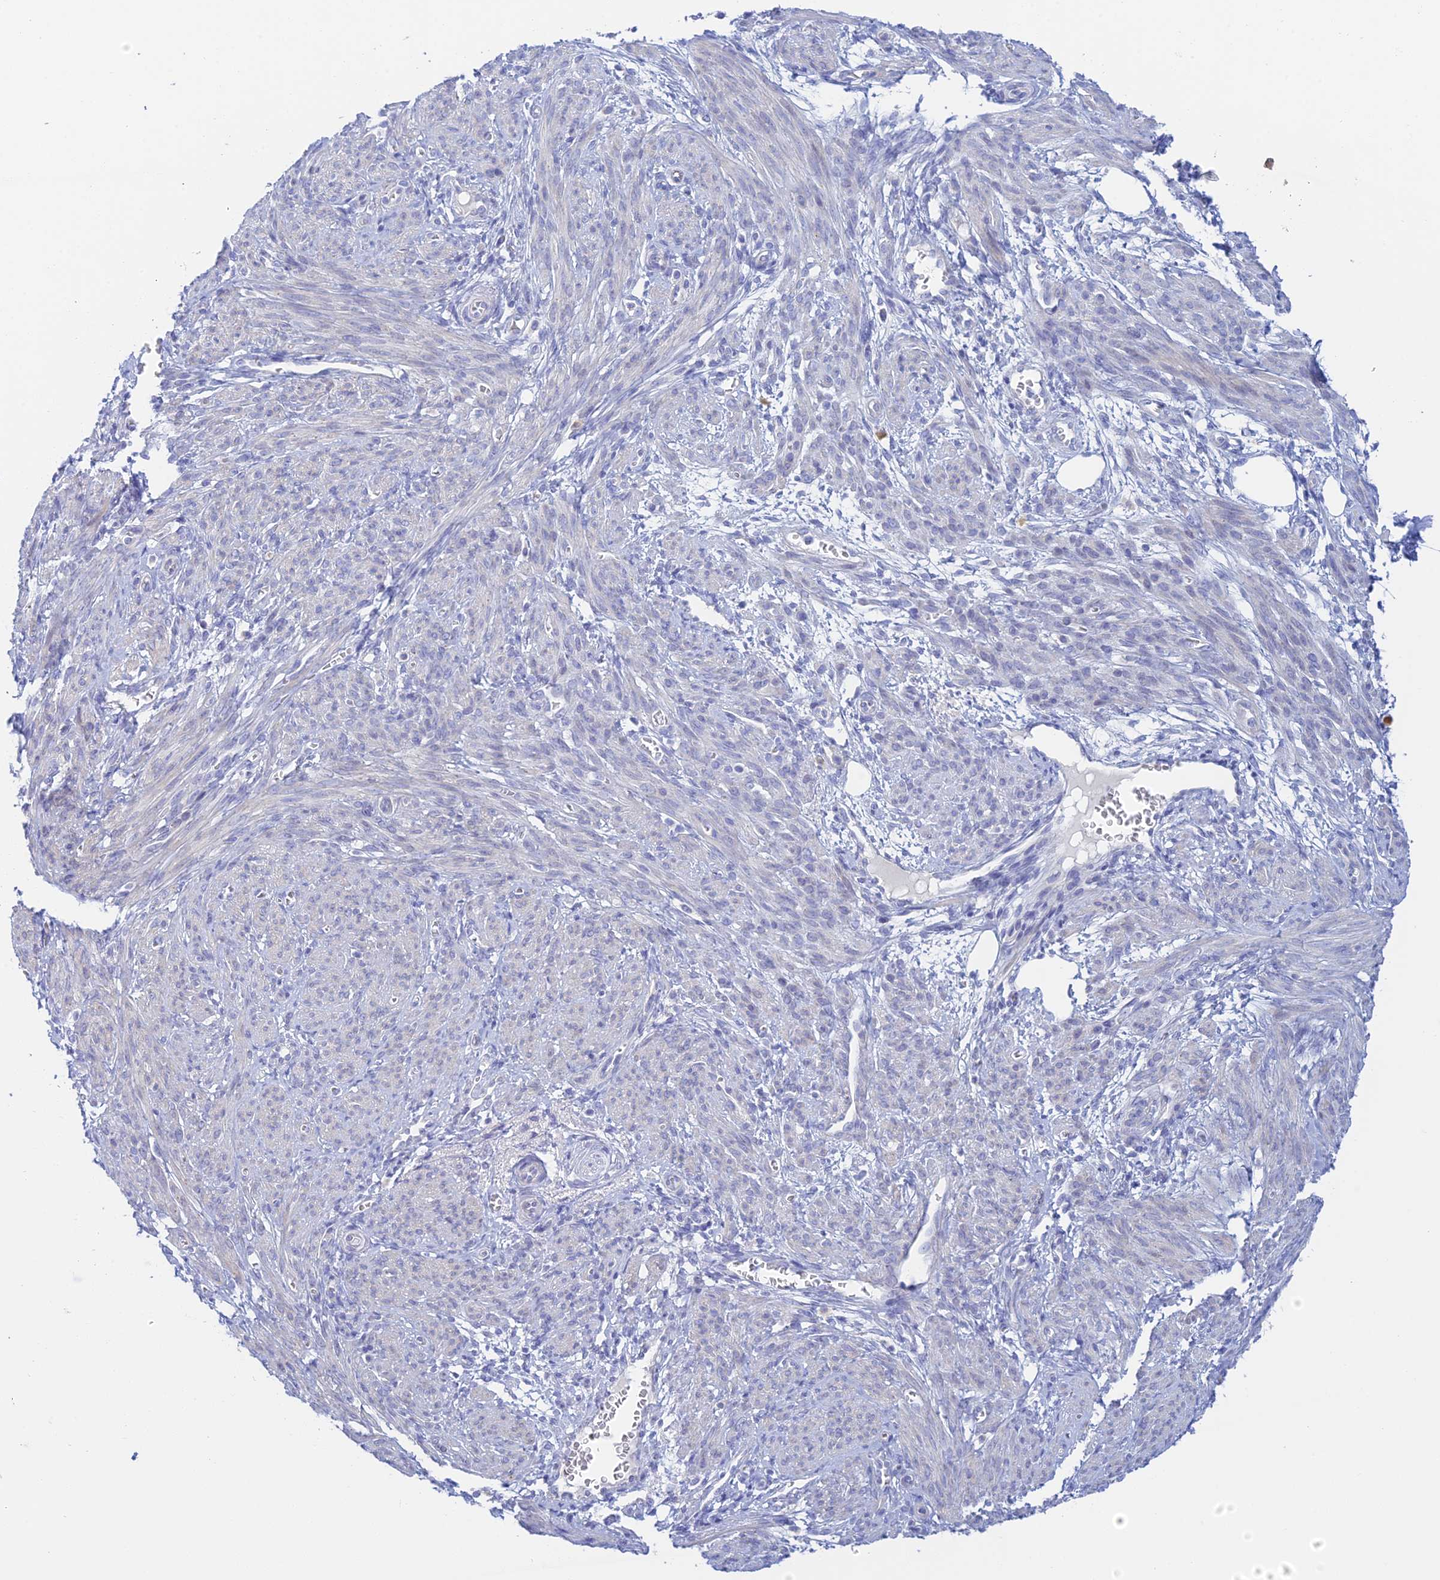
{"staining": {"intensity": "negative", "quantity": "none", "location": "none"}, "tissue": "smooth muscle", "cell_type": "Smooth muscle cells", "image_type": "normal", "snomed": [{"axis": "morphology", "description": "Normal tissue, NOS"}, {"axis": "topography", "description": "Smooth muscle"}], "caption": "This photomicrograph is of unremarkable smooth muscle stained with immunohistochemistry to label a protein in brown with the nuclei are counter-stained blue. There is no positivity in smooth muscle cells.", "gene": "CEP152", "patient": {"sex": "female", "age": 39}}